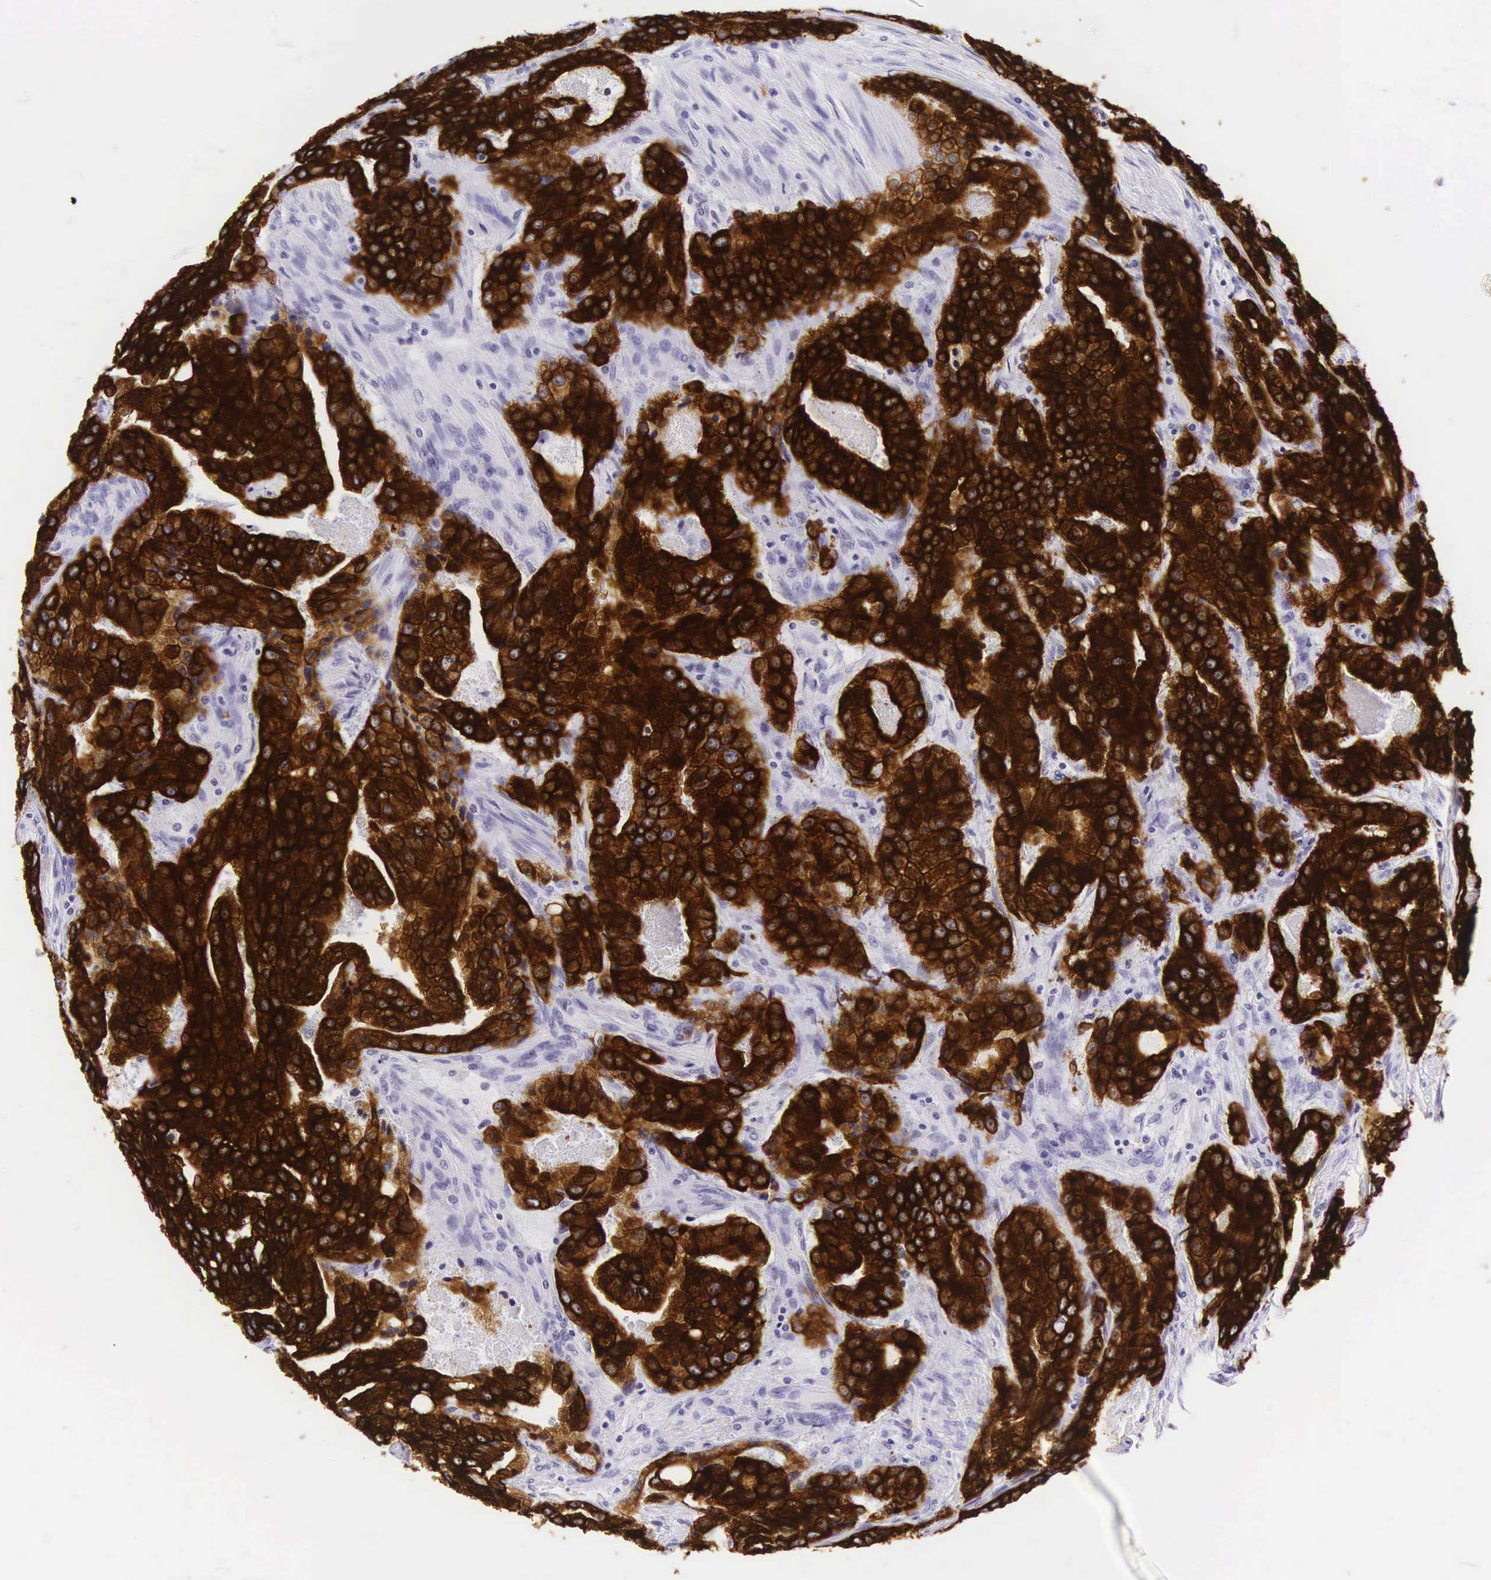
{"staining": {"intensity": "strong", "quantity": ">75%", "location": "cytoplasmic/membranous"}, "tissue": "prostate cancer", "cell_type": "Tumor cells", "image_type": "cancer", "snomed": [{"axis": "morphology", "description": "Adenocarcinoma, Medium grade"}, {"axis": "topography", "description": "Prostate"}], "caption": "Strong cytoplasmic/membranous protein expression is appreciated in about >75% of tumor cells in prostate adenocarcinoma (medium-grade). The staining is performed using DAB (3,3'-diaminobenzidine) brown chromogen to label protein expression. The nuclei are counter-stained blue using hematoxylin.", "gene": "KRT18", "patient": {"sex": "male", "age": 72}}